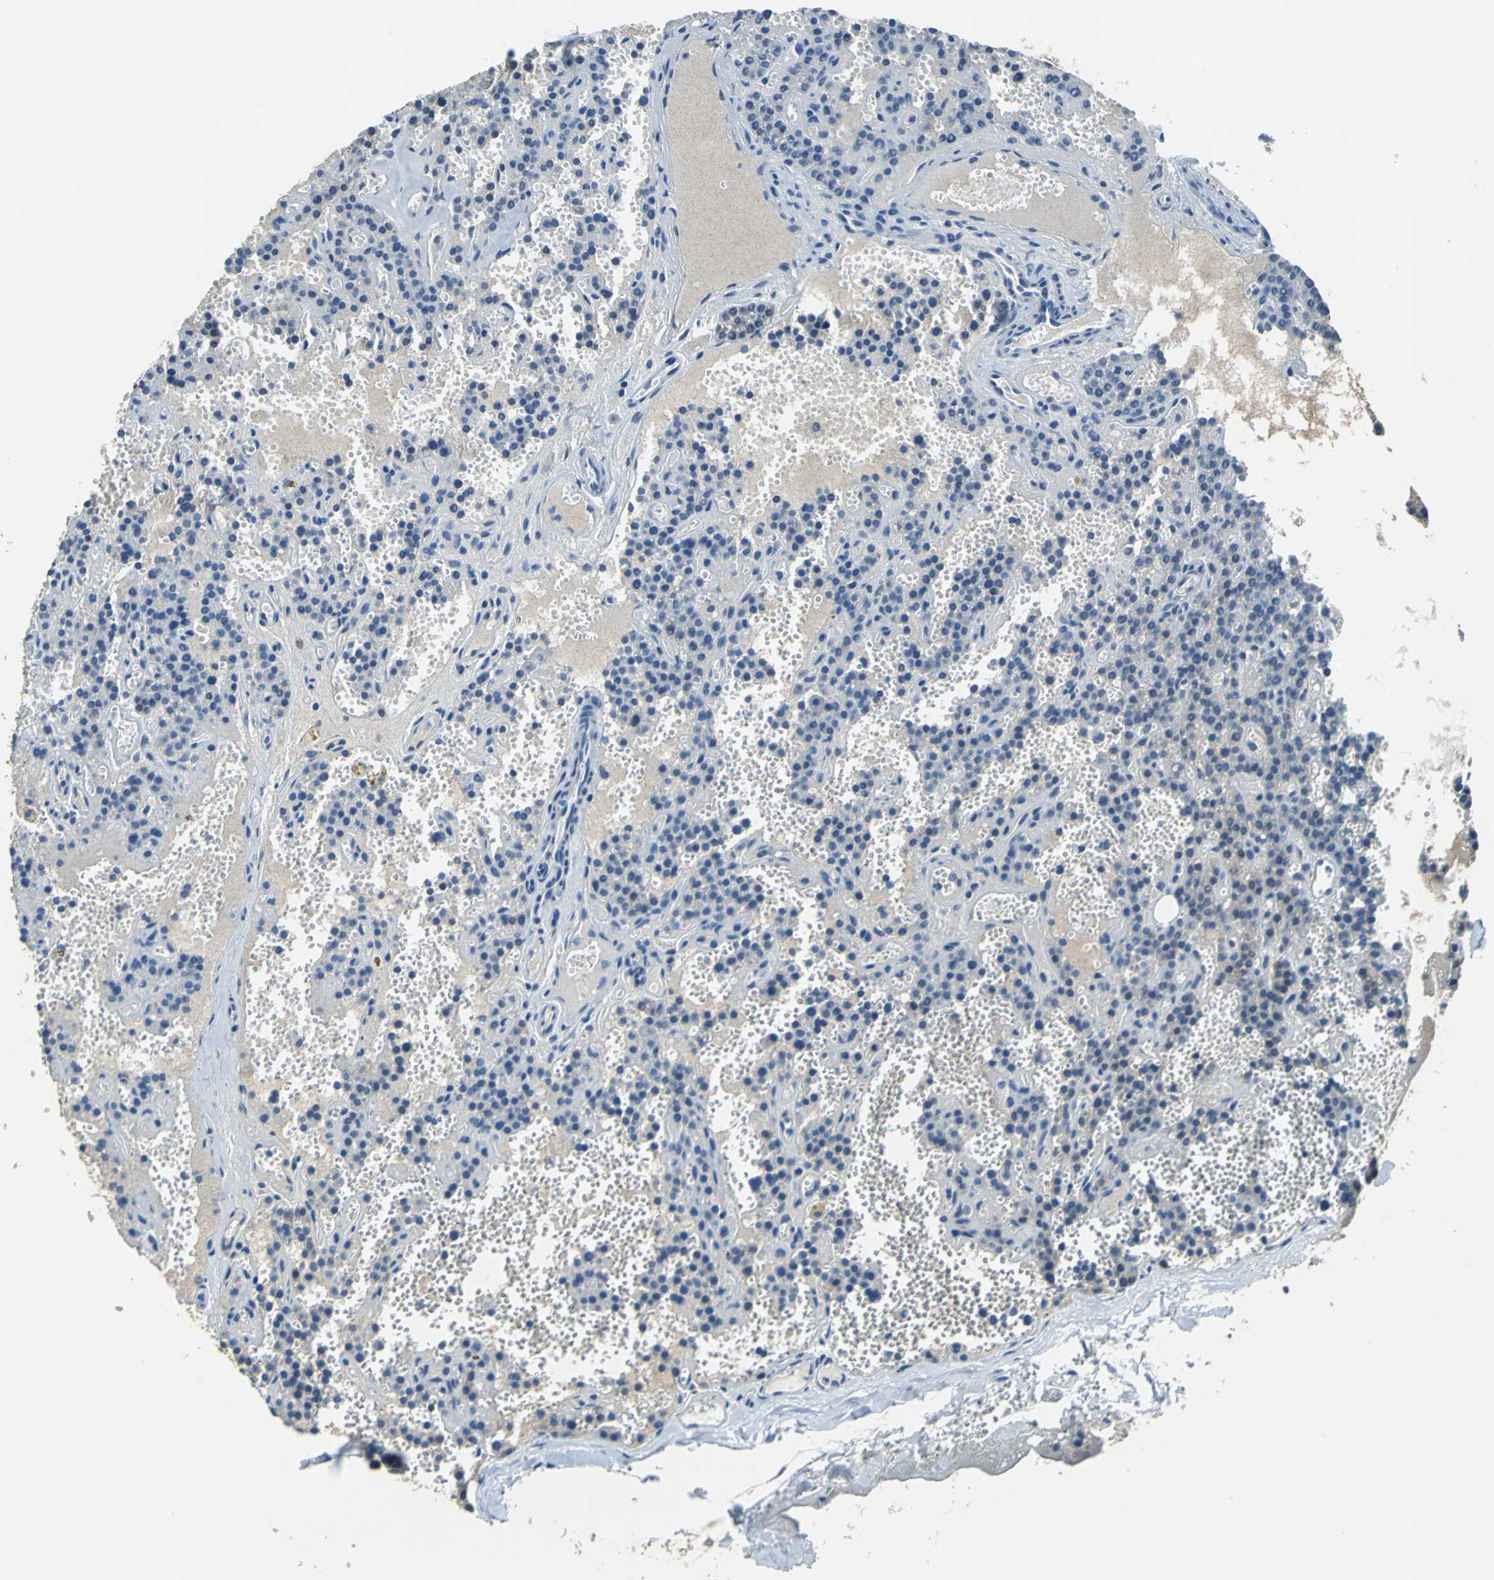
{"staining": {"intensity": "moderate", "quantity": "25%-75%", "location": "cytoplasmic/membranous"}, "tissue": "parathyroid gland", "cell_type": "Glandular cells", "image_type": "normal", "snomed": [{"axis": "morphology", "description": "Normal tissue, NOS"}, {"axis": "topography", "description": "Parathyroid gland"}], "caption": "Immunohistochemistry staining of unremarkable parathyroid gland, which demonstrates medium levels of moderate cytoplasmic/membranous staining in approximately 25%-75% of glandular cells indicating moderate cytoplasmic/membranous protein staining. The staining was performed using DAB (brown) for protein detection and nuclei were counterstained in hematoxylin (blue).", "gene": "FKBP4", "patient": {"sex": "male", "age": 25}}